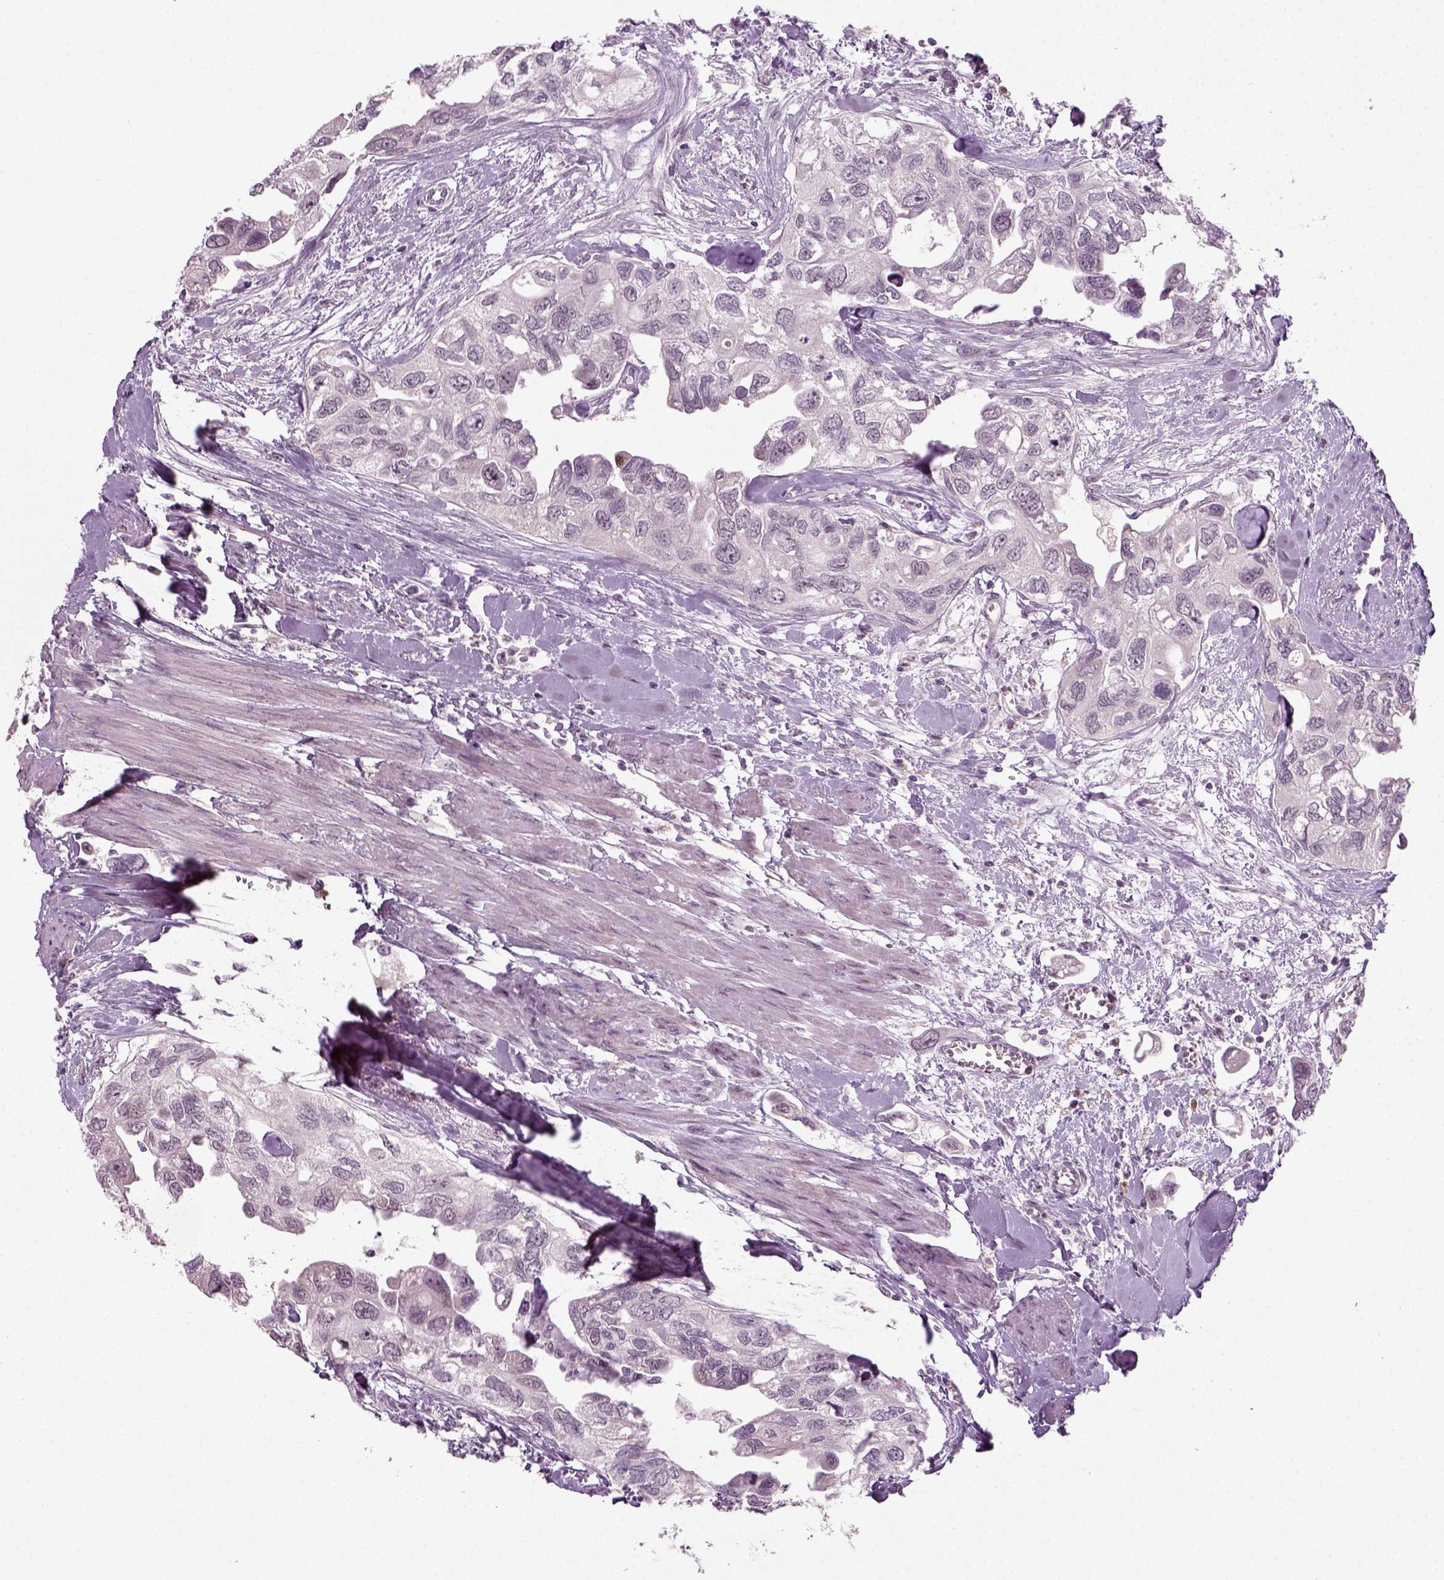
{"staining": {"intensity": "negative", "quantity": "none", "location": "none"}, "tissue": "urothelial cancer", "cell_type": "Tumor cells", "image_type": "cancer", "snomed": [{"axis": "morphology", "description": "Urothelial carcinoma, High grade"}, {"axis": "topography", "description": "Urinary bladder"}], "caption": "Immunohistochemical staining of human urothelial cancer exhibits no significant expression in tumor cells. (Brightfield microscopy of DAB (3,3'-diaminobenzidine) IHC at high magnification).", "gene": "SYNGAP1", "patient": {"sex": "male", "age": 59}}